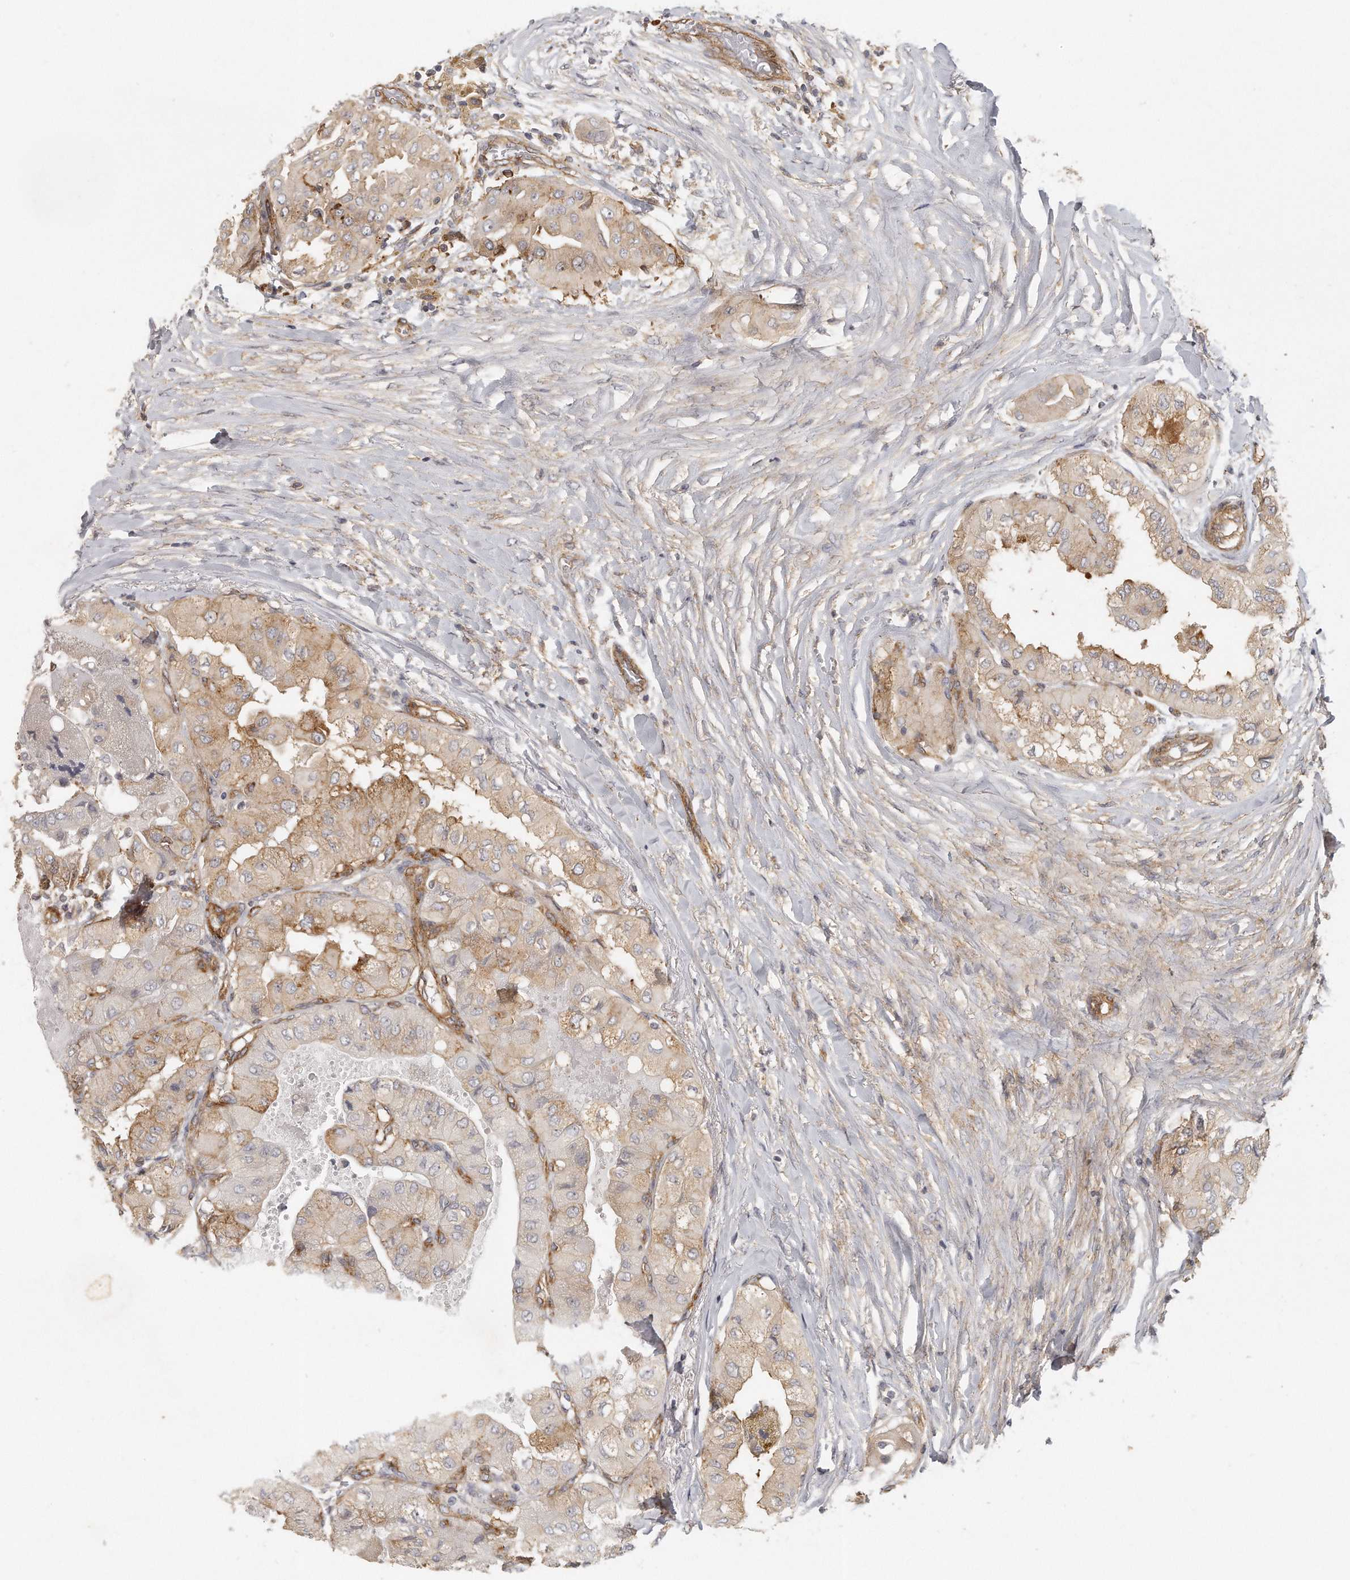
{"staining": {"intensity": "weak", "quantity": "25%-75%", "location": "cytoplasmic/membranous"}, "tissue": "thyroid cancer", "cell_type": "Tumor cells", "image_type": "cancer", "snomed": [{"axis": "morphology", "description": "Papillary adenocarcinoma, NOS"}, {"axis": "topography", "description": "Thyroid gland"}], "caption": "Human thyroid cancer (papillary adenocarcinoma) stained for a protein (brown) displays weak cytoplasmic/membranous positive expression in about 25%-75% of tumor cells.", "gene": "MTERF4", "patient": {"sex": "female", "age": 59}}